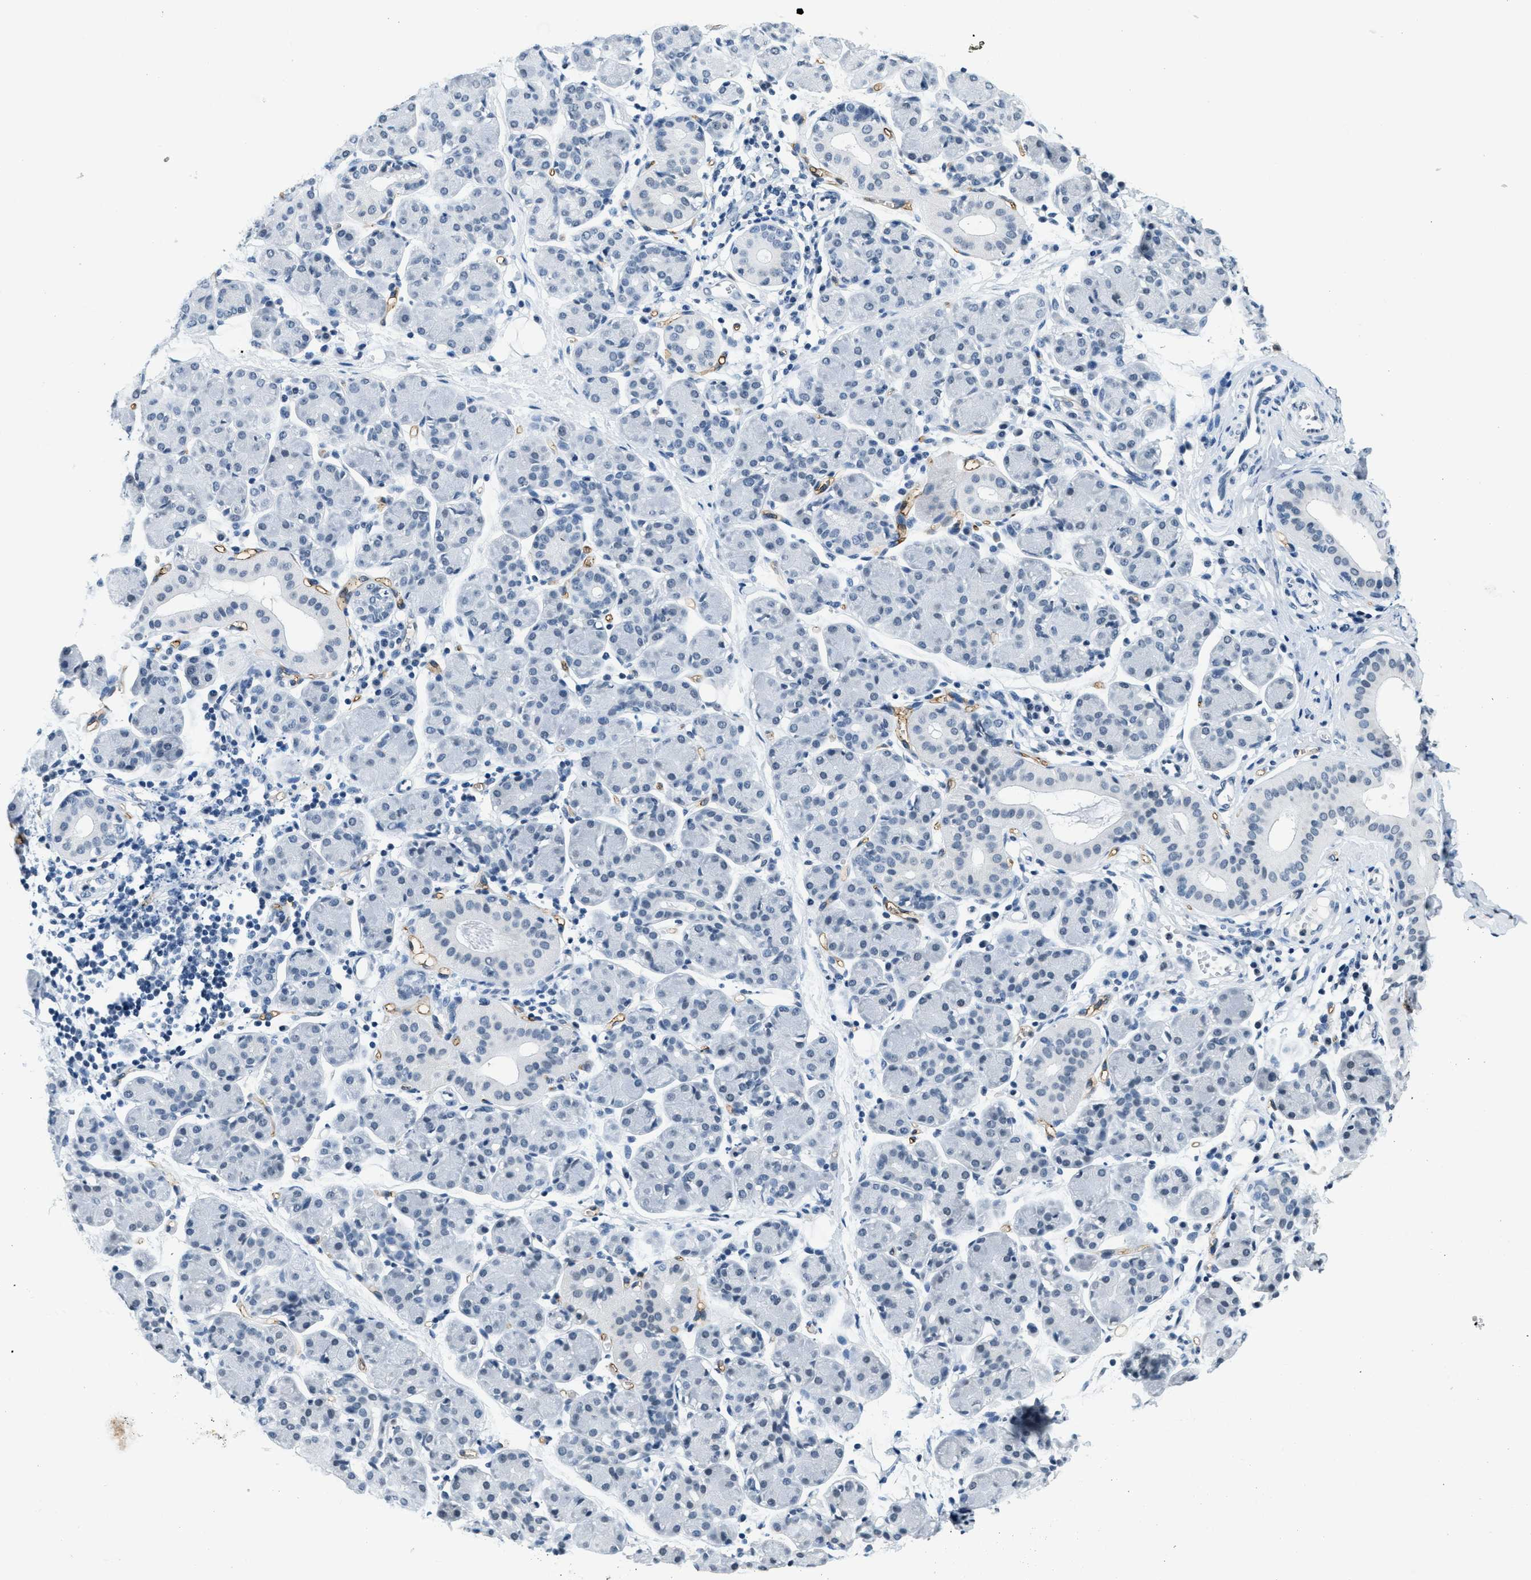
{"staining": {"intensity": "negative", "quantity": "none", "location": "none"}, "tissue": "salivary gland", "cell_type": "Glandular cells", "image_type": "normal", "snomed": [{"axis": "morphology", "description": "Normal tissue, NOS"}, {"axis": "morphology", "description": "Inflammation, NOS"}, {"axis": "topography", "description": "Lymph node"}, {"axis": "topography", "description": "Salivary gland"}], "caption": "This is a histopathology image of IHC staining of benign salivary gland, which shows no expression in glandular cells. (DAB (3,3'-diaminobenzidine) IHC with hematoxylin counter stain).", "gene": "CA4", "patient": {"sex": "male", "age": 3}}